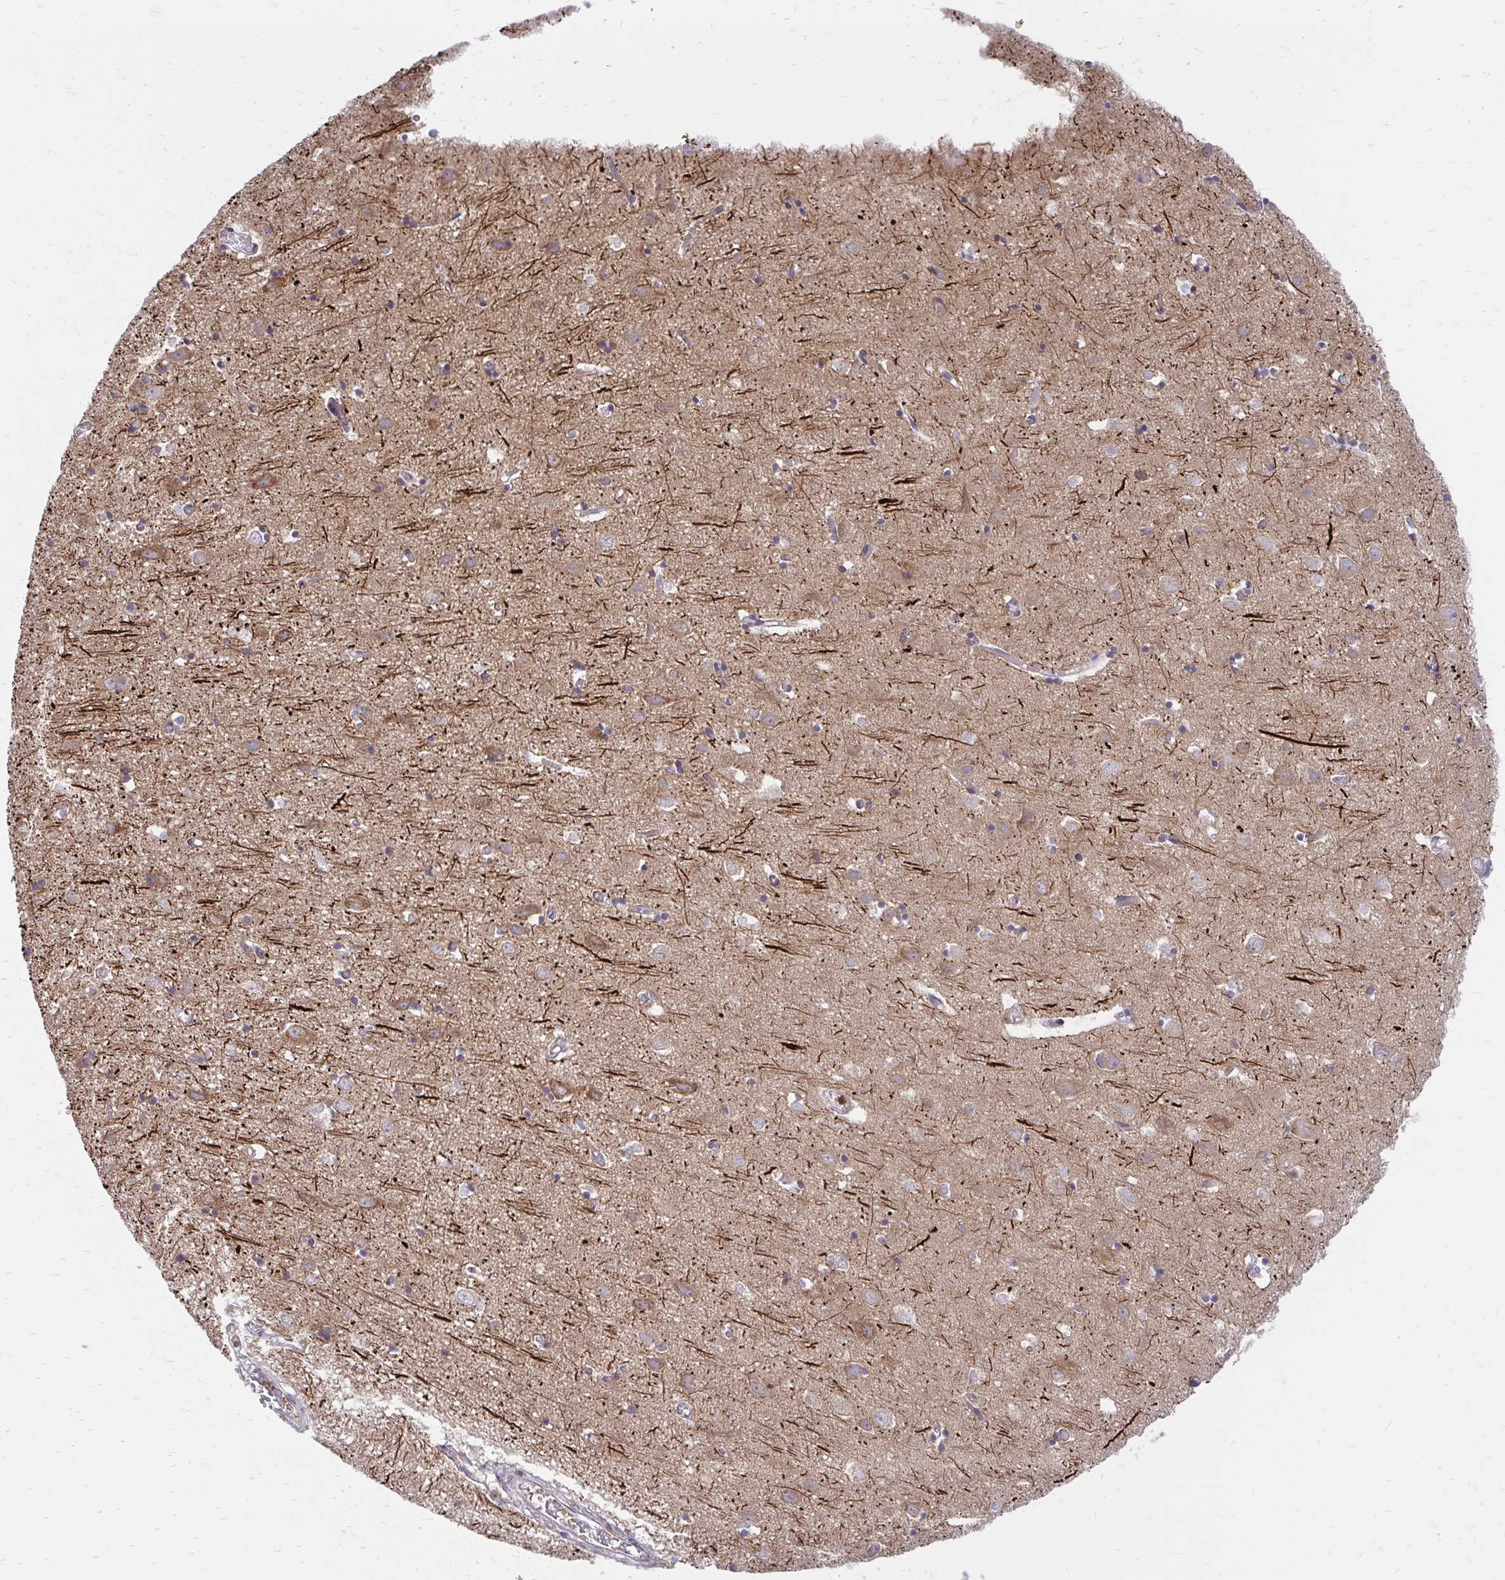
{"staining": {"intensity": "negative", "quantity": "none", "location": "none"}, "tissue": "cerebral cortex", "cell_type": "Endothelial cells", "image_type": "normal", "snomed": [{"axis": "morphology", "description": "Normal tissue, NOS"}, {"axis": "topography", "description": "Cerebral cortex"}], "caption": "The immunohistochemistry (IHC) image has no significant positivity in endothelial cells of cerebral cortex.", "gene": "ASAP1", "patient": {"sex": "male", "age": 70}}